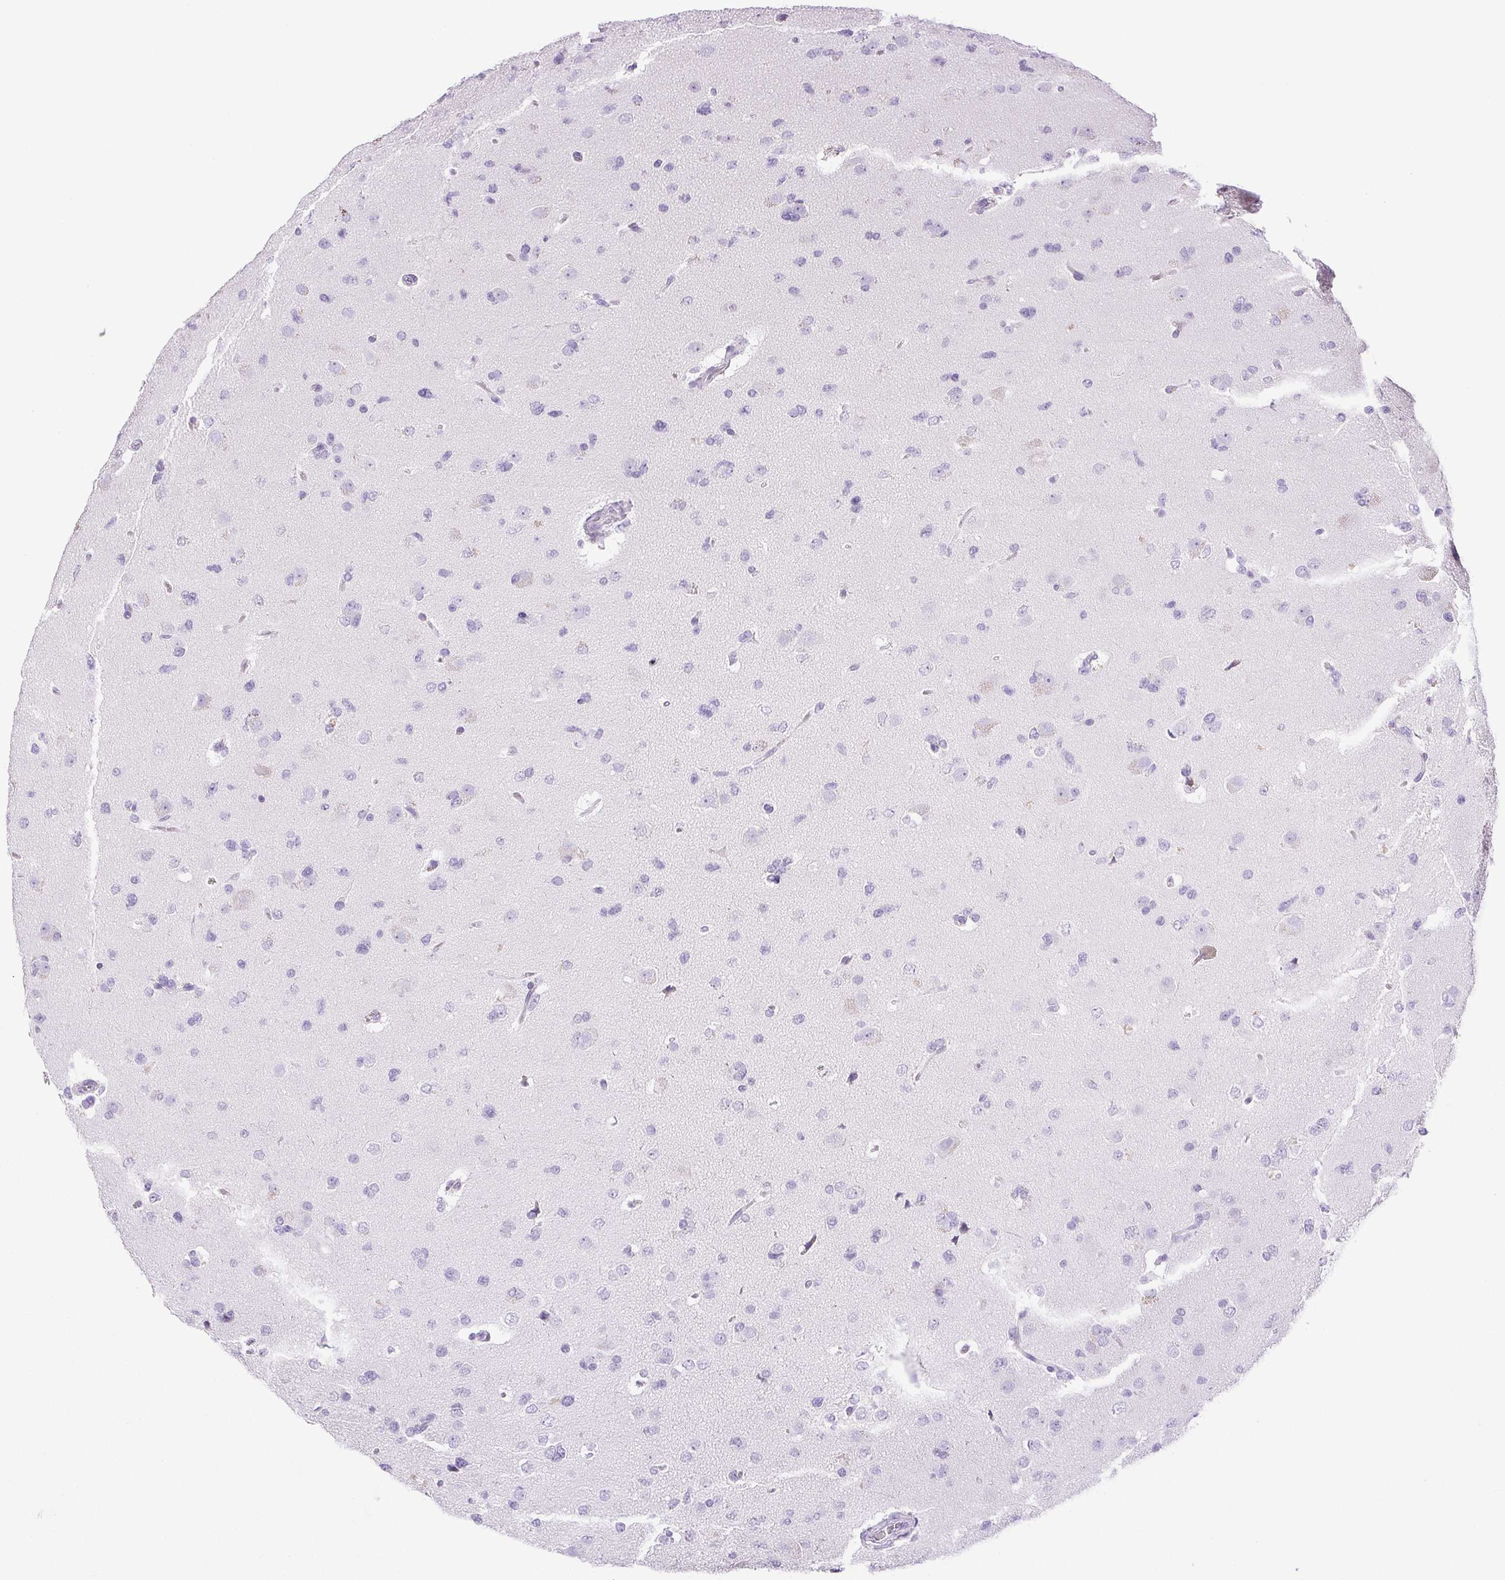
{"staining": {"intensity": "negative", "quantity": "none", "location": "none"}, "tissue": "glioma", "cell_type": "Tumor cells", "image_type": "cancer", "snomed": [{"axis": "morphology", "description": "Glioma, malignant, Low grade"}, {"axis": "topography", "description": "Brain"}], "caption": "Tumor cells are negative for brown protein staining in glioma. (Brightfield microscopy of DAB (3,3'-diaminobenzidine) immunohistochemistry (IHC) at high magnification).", "gene": "PAPPA2", "patient": {"sex": "female", "age": 55}}